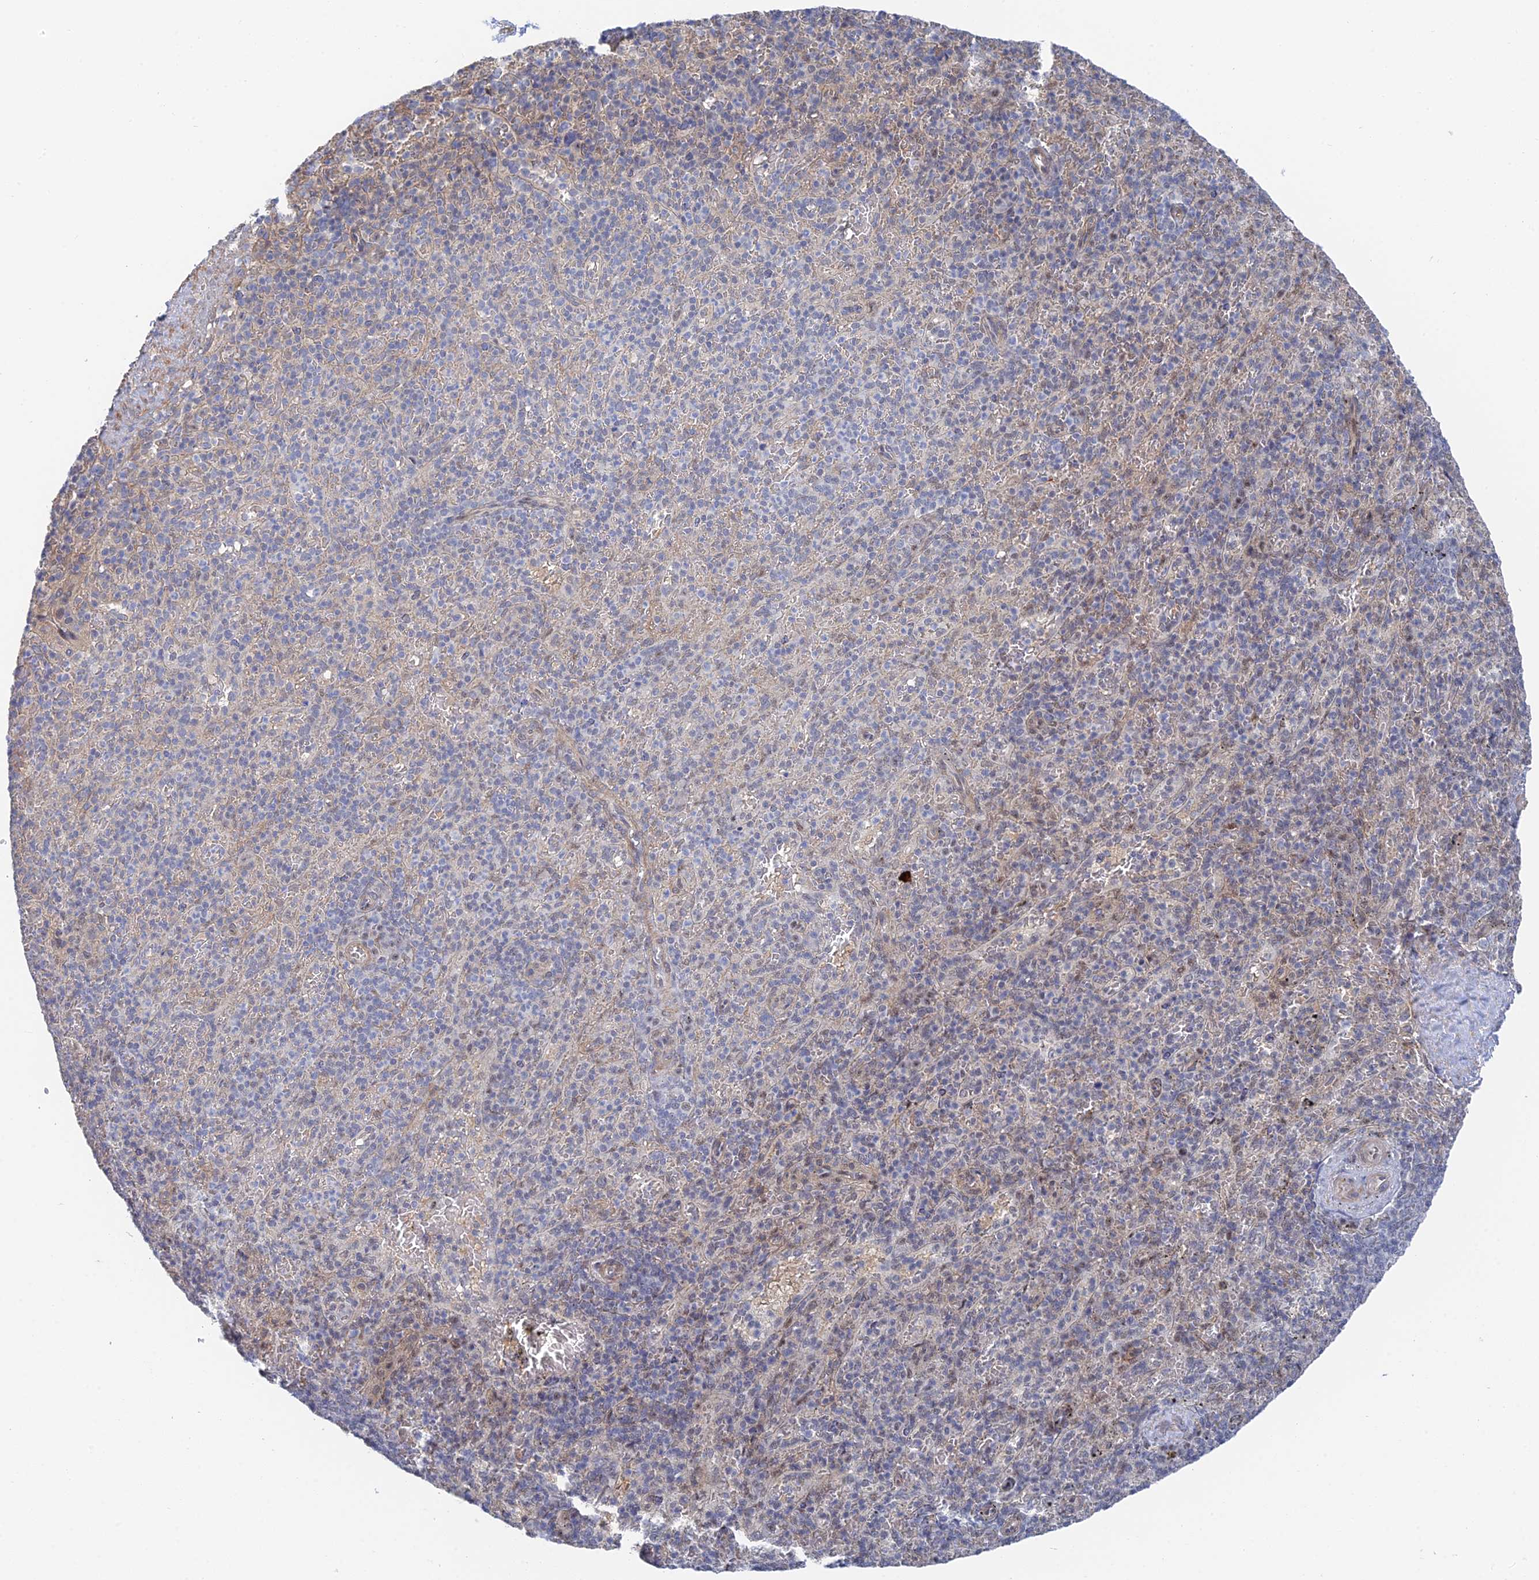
{"staining": {"intensity": "weak", "quantity": "25%-75%", "location": "cytoplasmic/membranous,nuclear"}, "tissue": "spleen", "cell_type": "Cells in red pulp", "image_type": "normal", "snomed": [{"axis": "morphology", "description": "Normal tissue, NOS"}, {"axis": "topography", "description": "Spleen"}], "caption": "This photomicrograph displays benign spleen stained with IHC to label a protein in brown. The cytoplasmic/membranous,nuclear of cells in red pulp show weak positivity for the protein. Nuclei are counter-stained blue.", "gene": "CFAP92", "patient": {"sex": "male", "age": 82}}